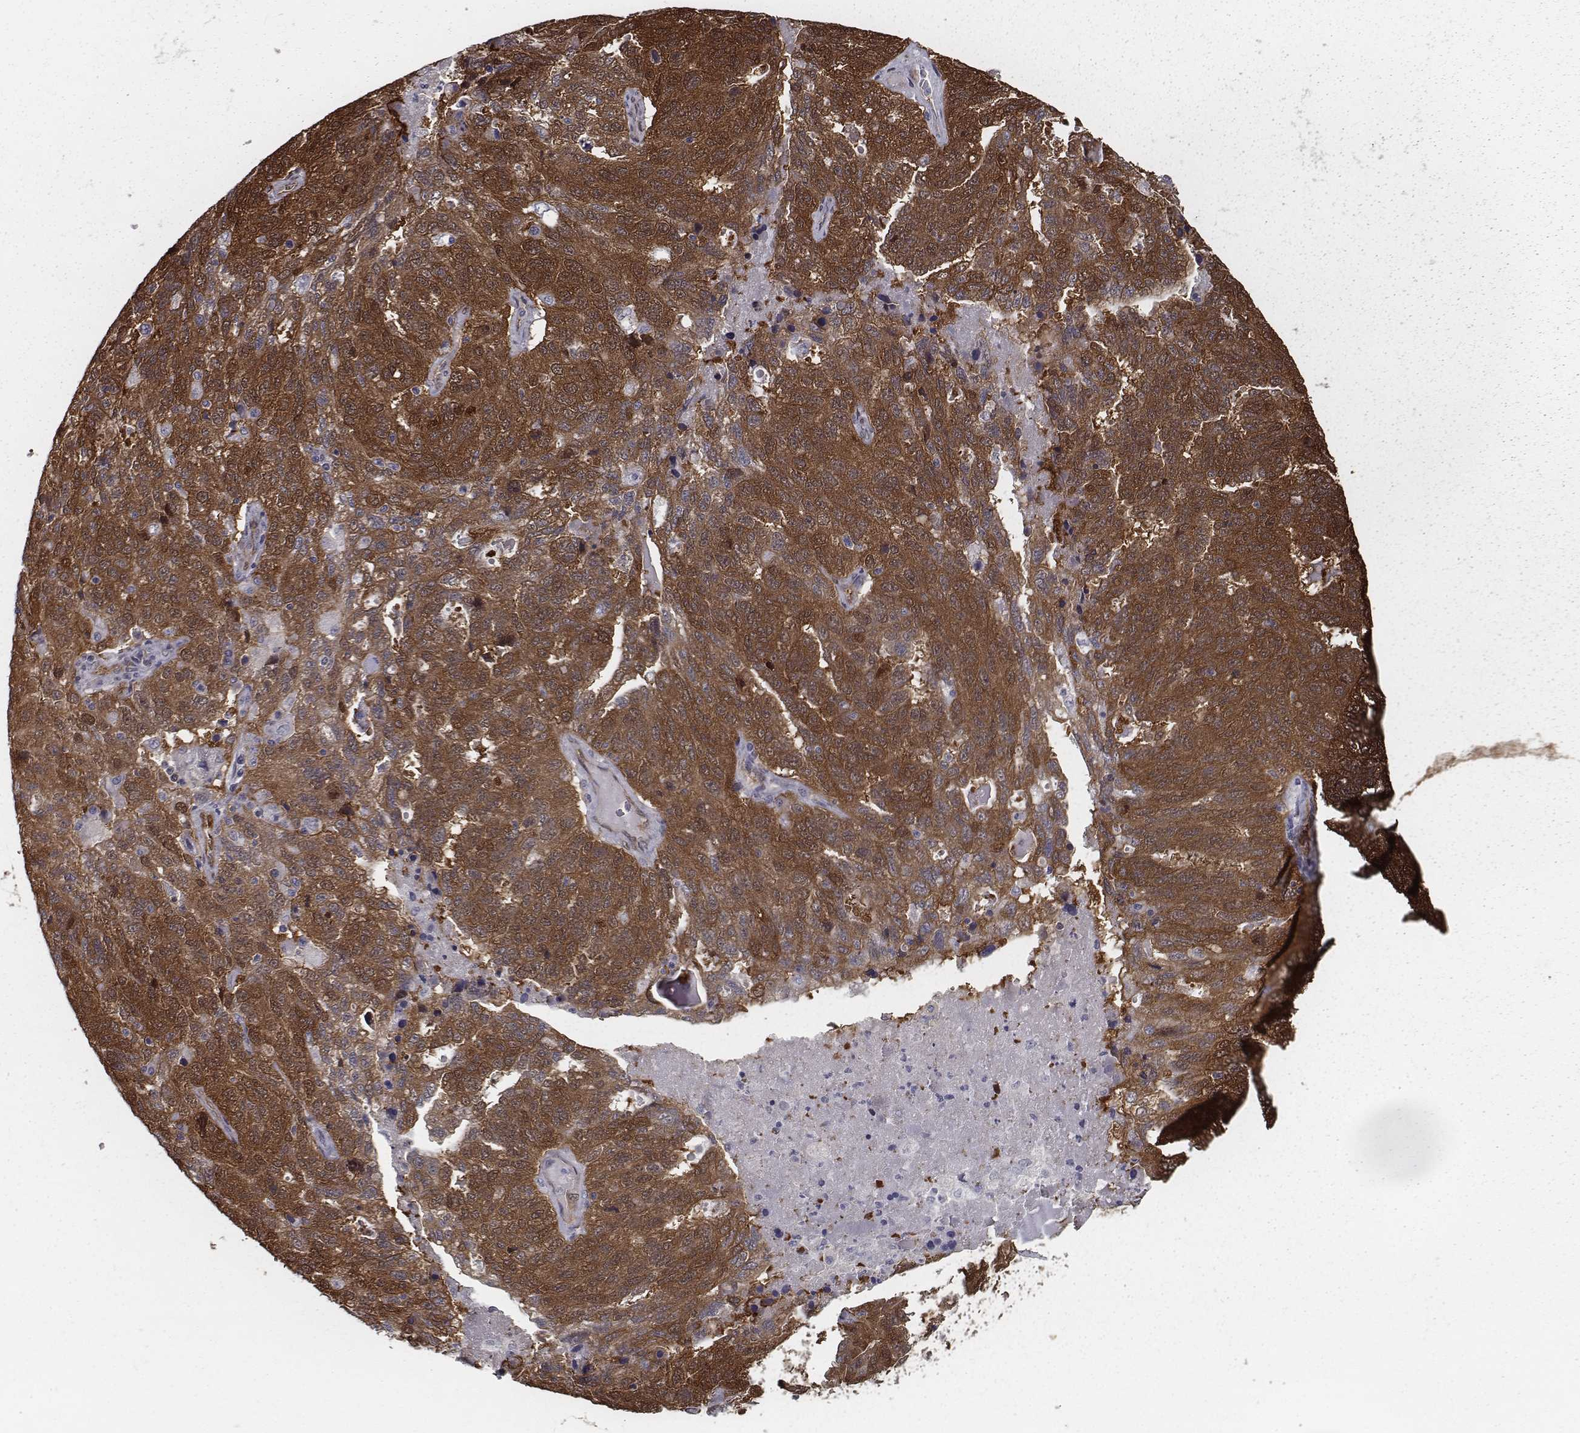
{"staining": {"intensity": "strong", "quantity": ">75%", "location": "cytoplasmic/membranous"}, "tissue": "ovarian cancer", "cell_type": "Tumor cells", "image_type": "cancer", "snomed": [{"axis": "morphology", "description": "Cystadenocarcinoma, serous, NOS"}, {"axis": "topography", "description": "Ovary"}], "caption": "A micrograph of human ovarian cancer (serous cystadenocarcinoma) stained for a protein shows strong cytoplasmic/membranous brown staining in tumor cells.", "gene": "ISYNA1", "patient": {"sex": "female", "age": 71}}